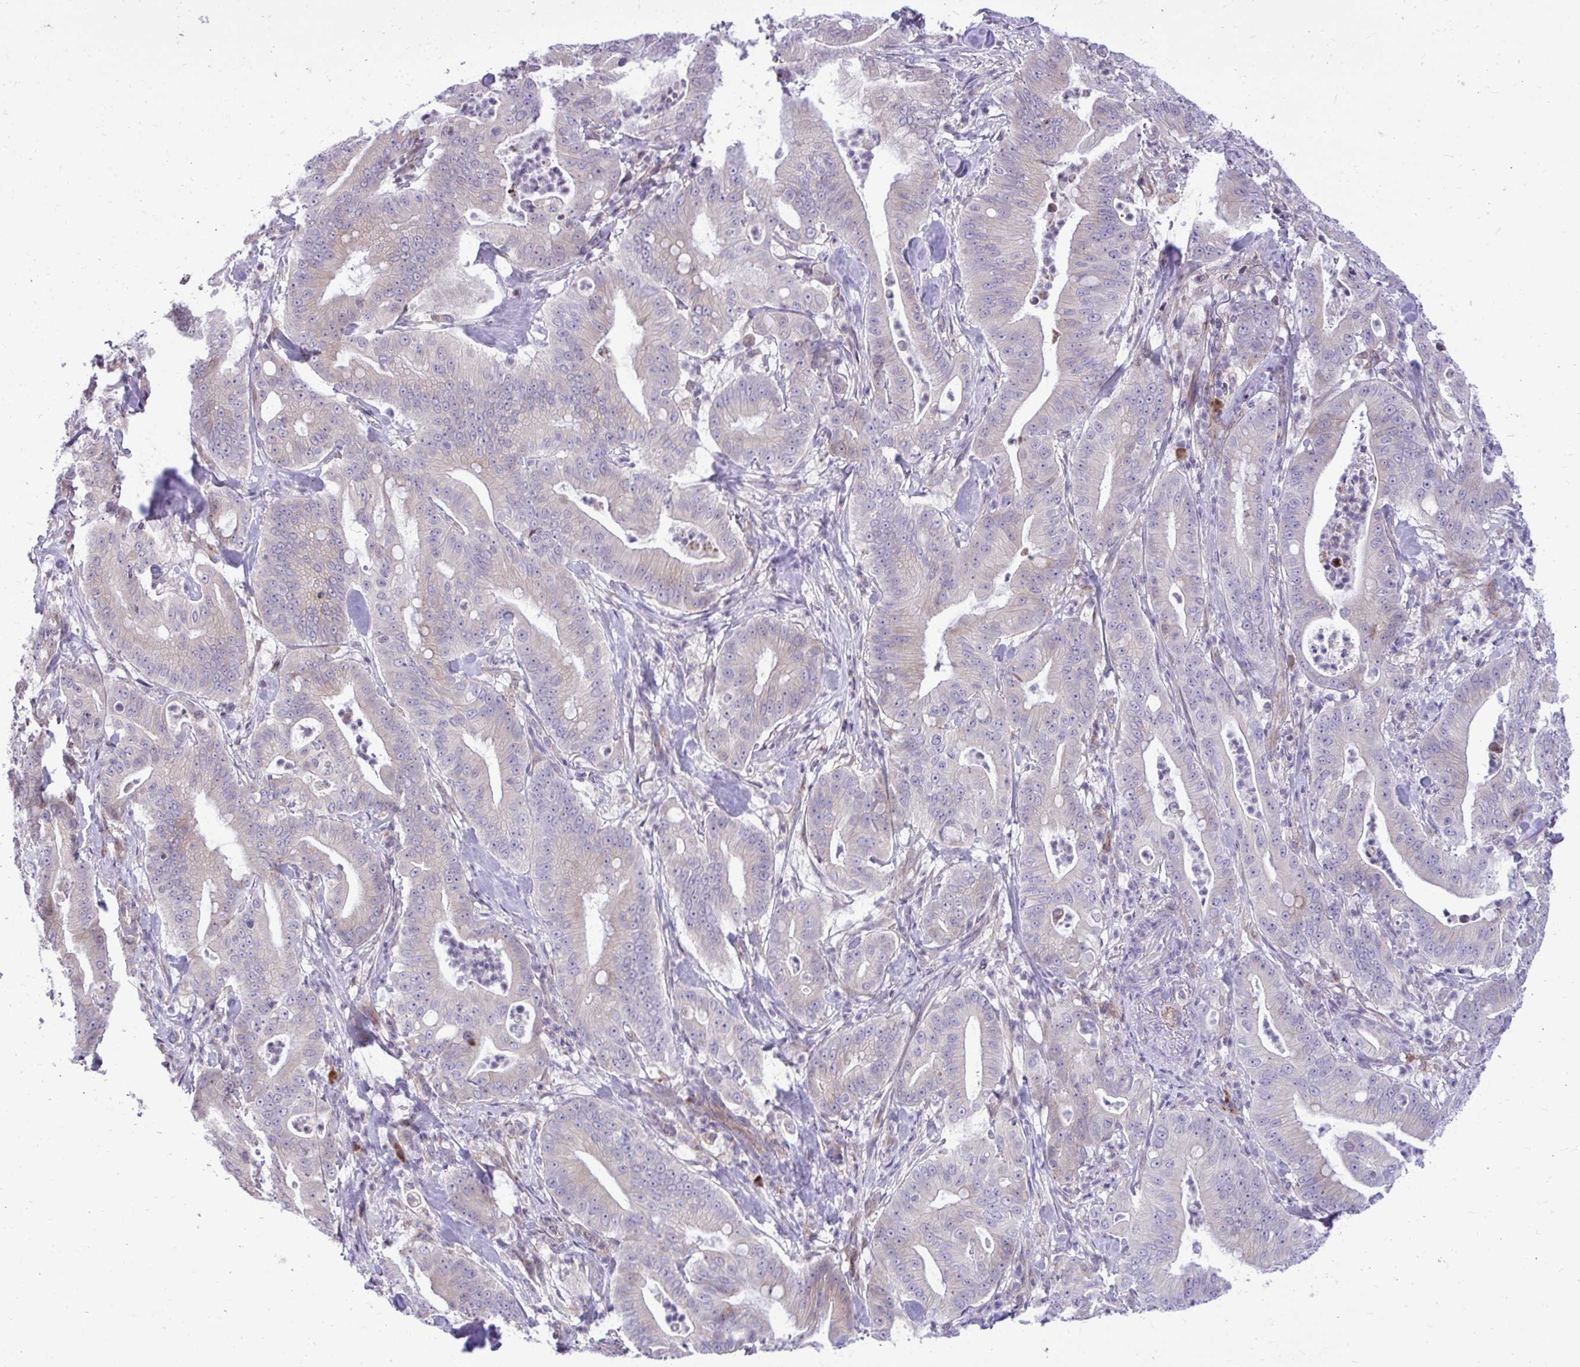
{"staining": {"intensity": "negative", "quantity": "none", "location": "none"}, "tissue": "pancreatic cancer", "cell_type": "Tumor cells", "image_type": "cancer", "snomed": [{"axis": "morphology", "description": "Adenocarcinoma, NOS"}, {"axis": "topography", "description": "Pancreas"}], "caption": "The immunohistochemistry (IHC) micrograph has no significant positivity in tumor cells of pancreatic cancer (adenocarcinoma) tissue.", "gene": "METTL9", "patient": {"sex": "male", "age": 71}}